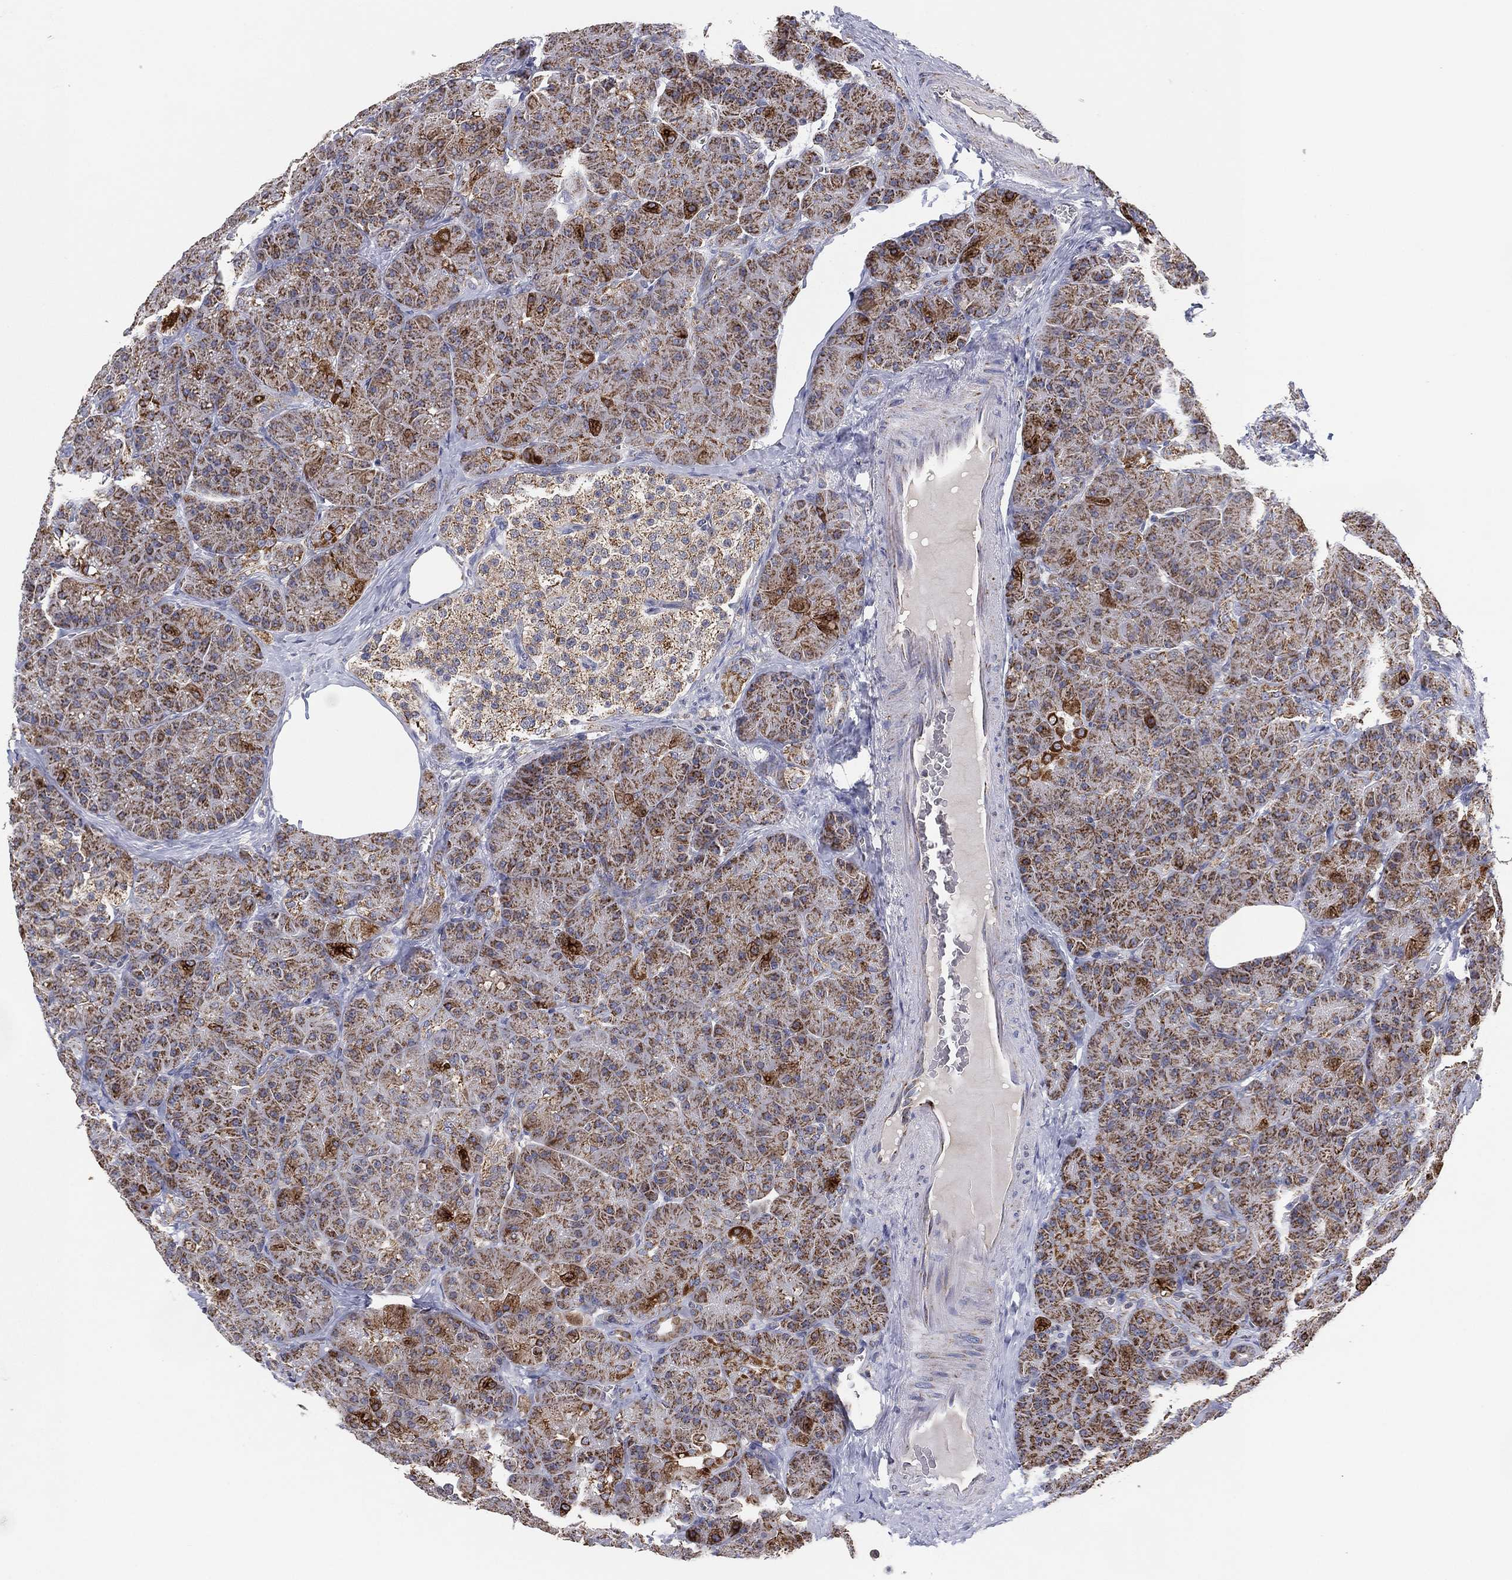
{"staining": {"intensity": "moderate", "quantity": ">75%", "location": "cytoplasmic/membranous"}, "tissue": "pancreas", "cell_type": "Exocrine glandular cells", "image_type": "normal", "snomed": [{"axis": "morphology", "description": "Normal tissue, NOS"}, {"axis": "topography", "description": "Pancreas"}], "caption": "Brown immunohistochemical staining in normal pancreas displays moderate cytoplasmic/membranous expression in about >75% of exocrine glandular cells. (DAB (3,3'-diaminobenzidine) IHC, brown staining for protein, blue staining for nuclei).", "gene": "PSMG4", "patient": {"sex": "male", "age": 57}}